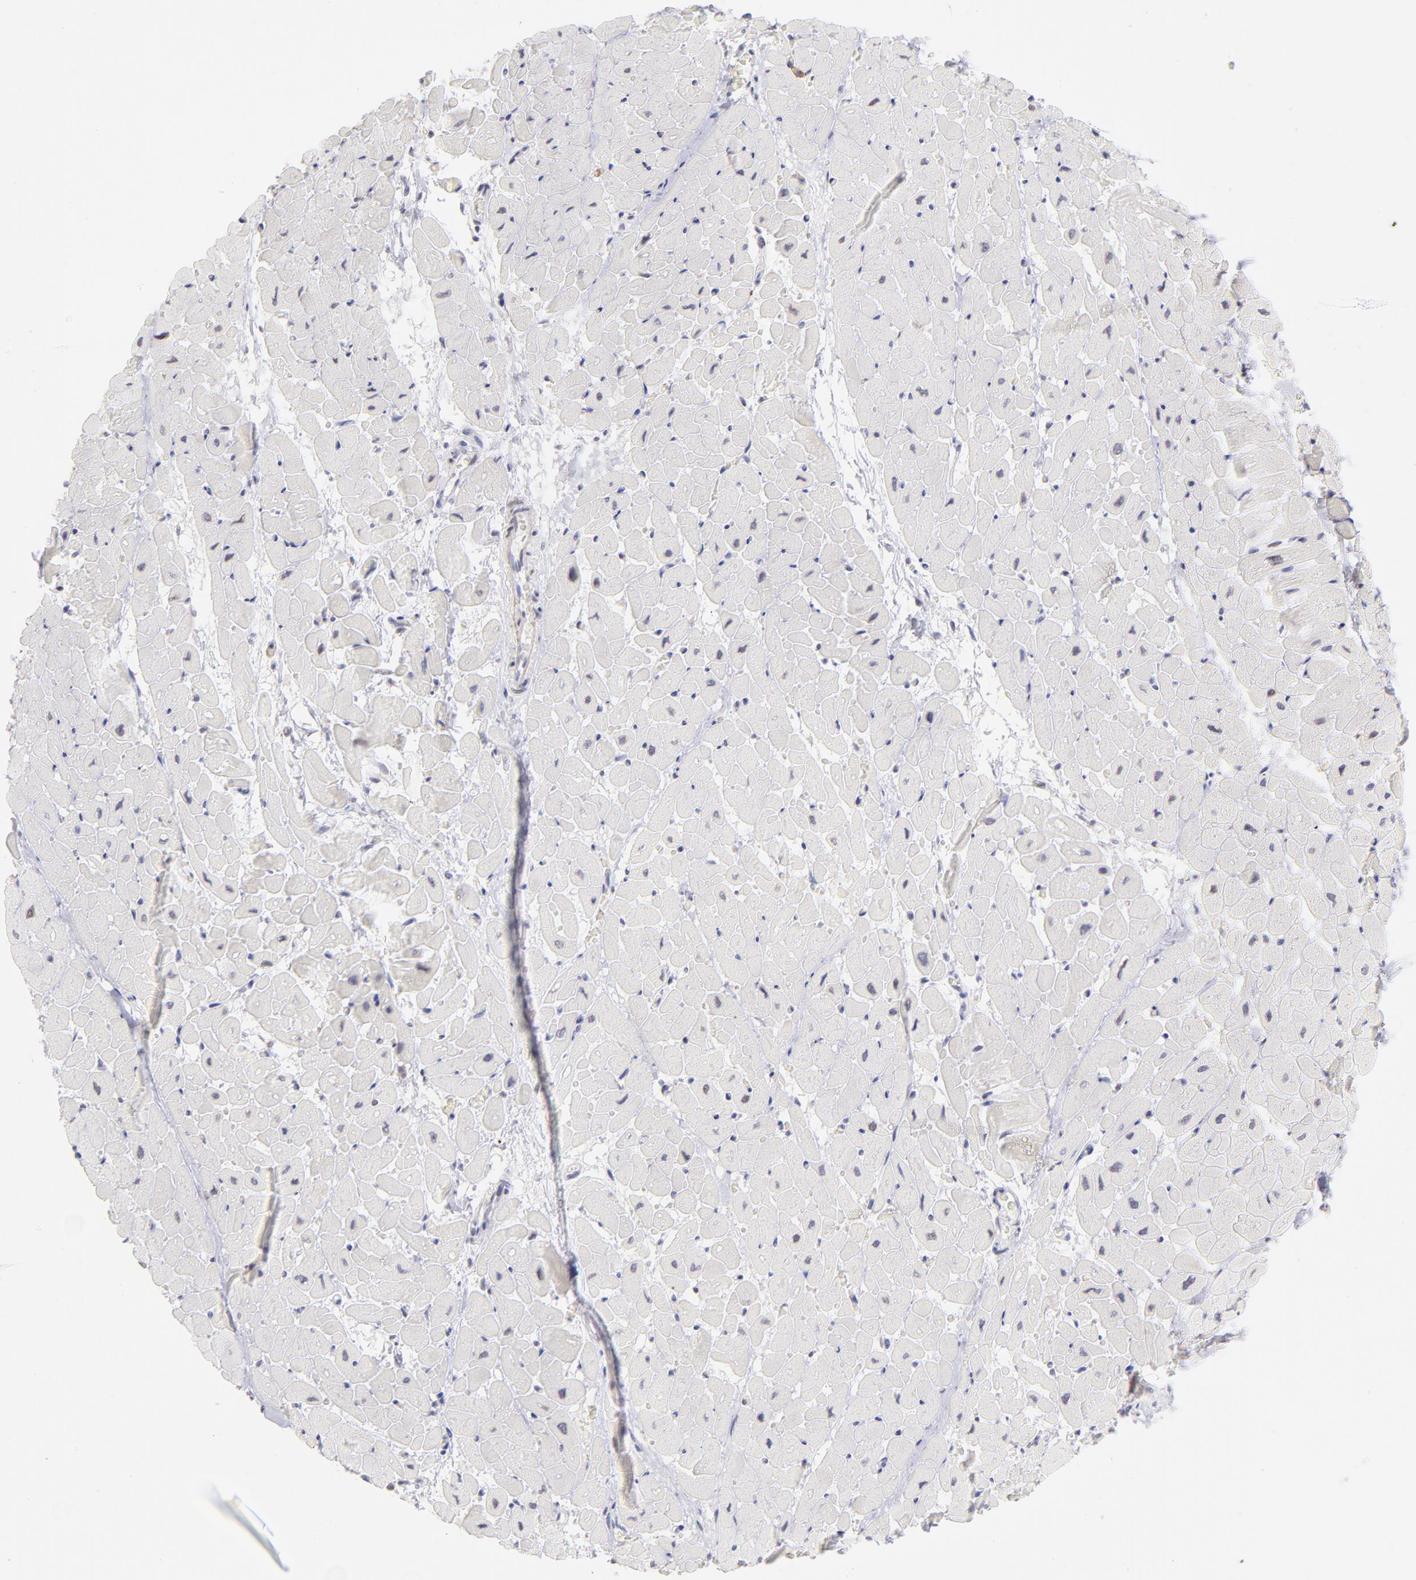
{"staining": {"intensity": "negative", "quantity": "none", "location": "none"}, "tissue": "heart muscle", "cell_type": "Cardiomyocytes", "image_type": "normal", "snomed": [{"axis": "morphology", "description": "Normal tissue, NOS"}, {"axis": "topography", "description": "Heart"}], "caption": "The histopathology image exhibits no staining of cardiomyocytes in unremarkable heart muscle.", "gene": "LTB4R", "patient": {"sex": "male", "age": 45}}